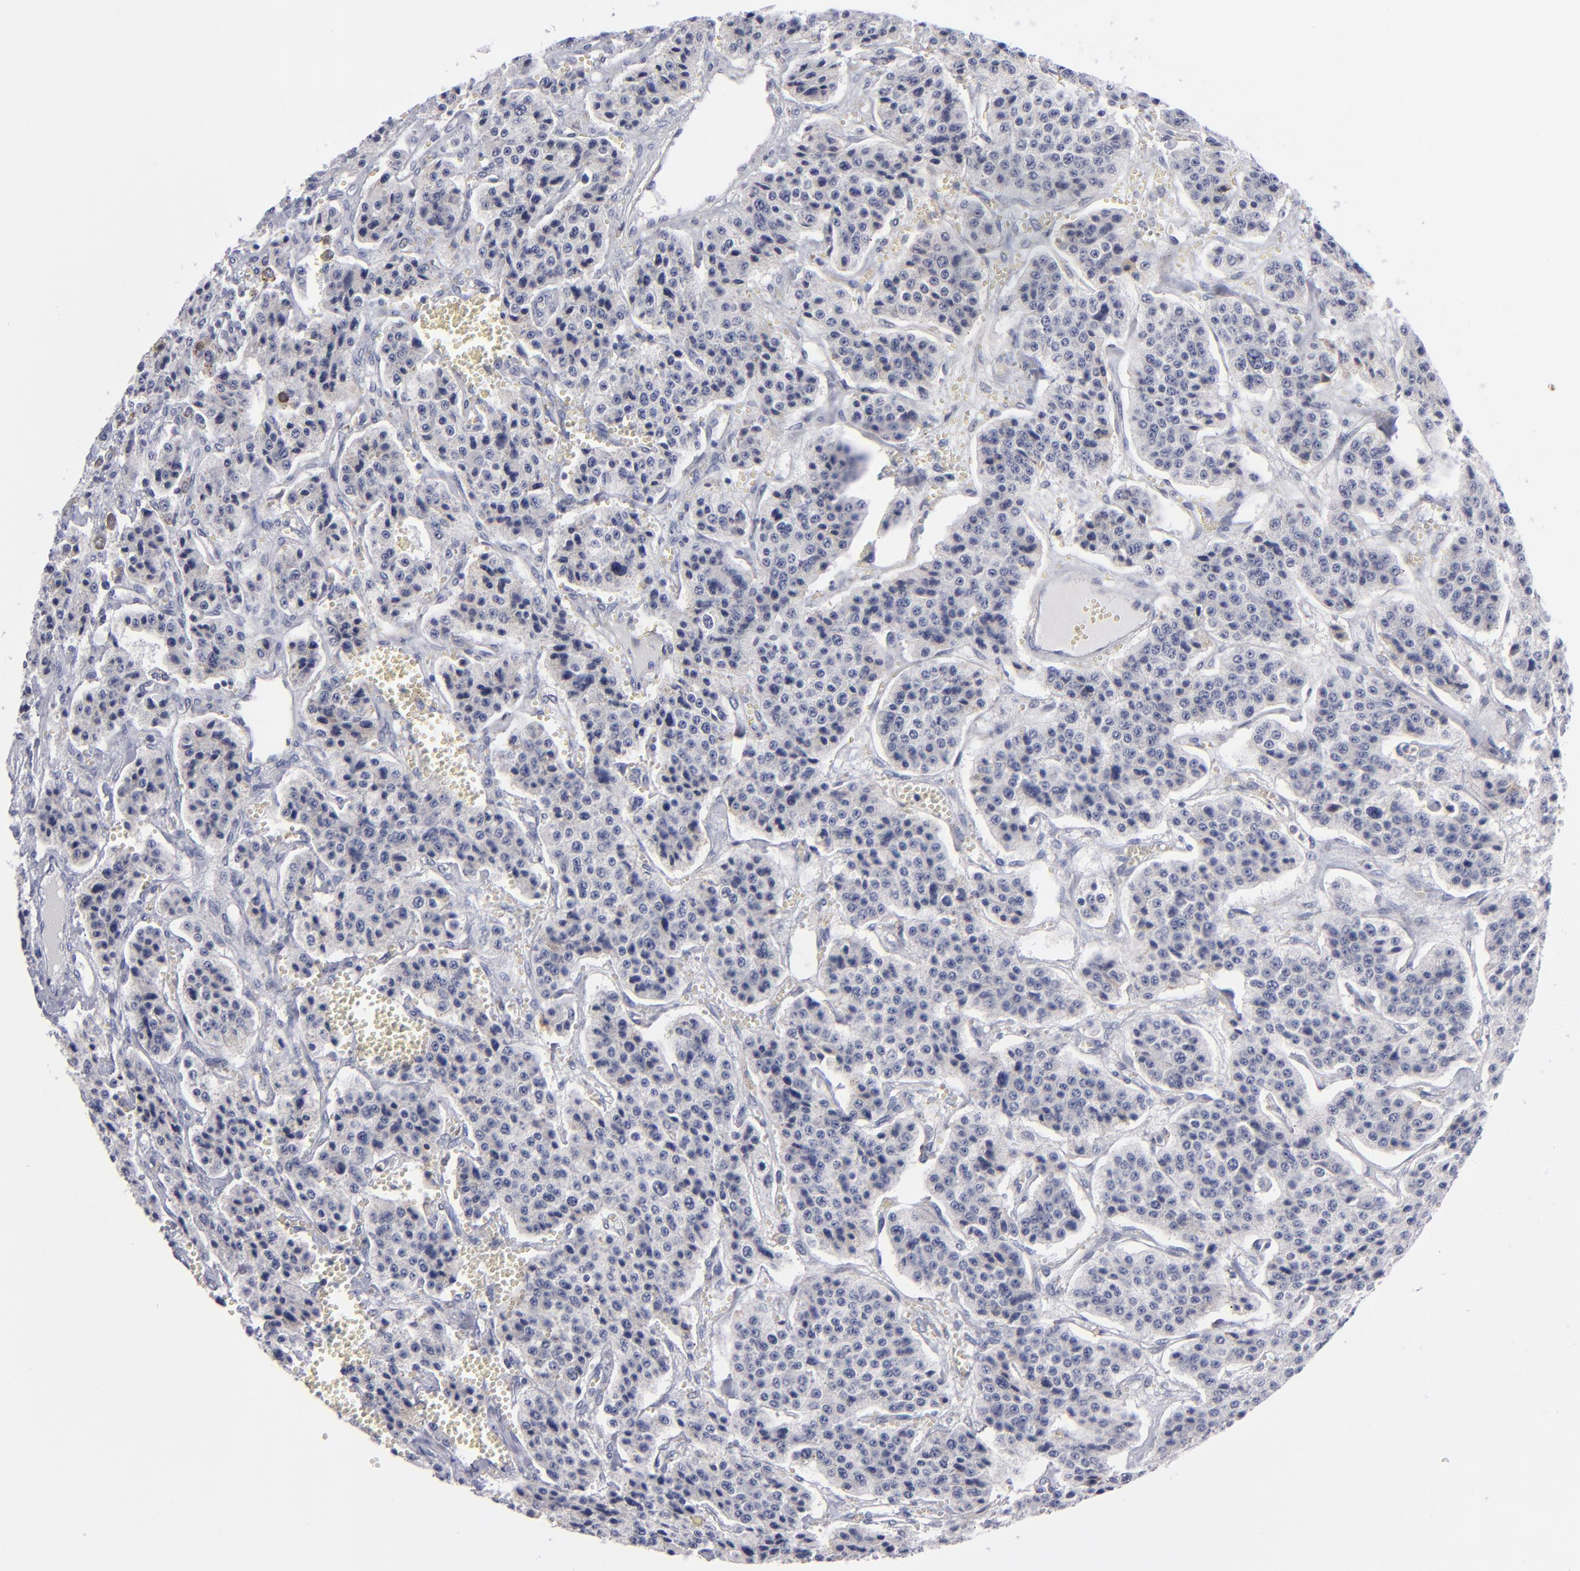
{"staining": {"intensity": "negative", "quantity": "none", "location": "none"}, "tissue": "carcinoid", "cell_type": "Tumor cells", "image_type": "cancer", "snomed": [{"axis": "morphology", "description": "Carcinoid, malignant, NOS"}, {"axis": "topography", "description": "Small intestine"}], "caption": "Human carcinoid stained for a protein using IHC shows no staining in tumor cells.", "gene": "MFGE8", "patient": {"sex": "male", "age": 52}}